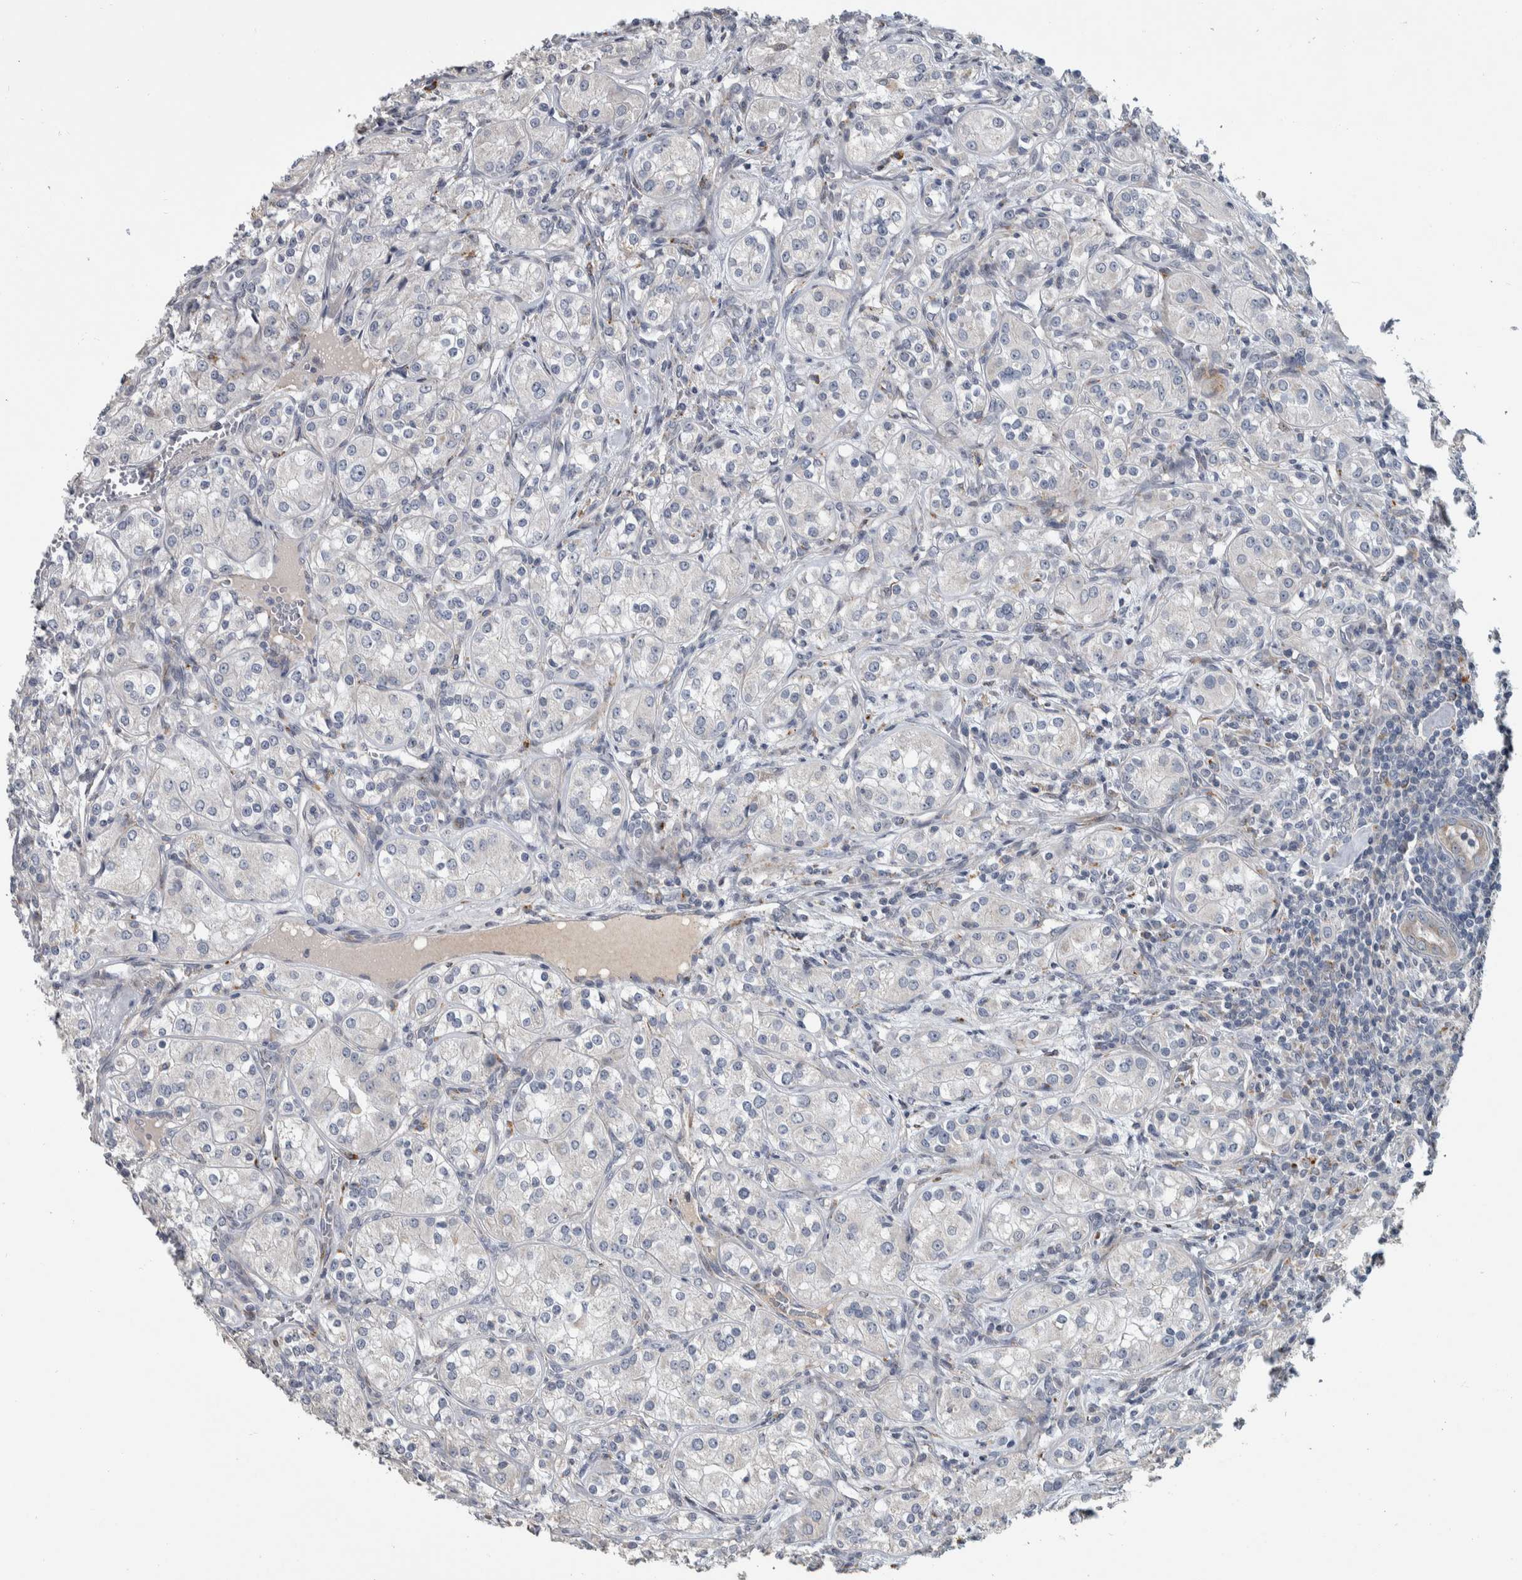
{"staining": {"intensity": "negative", "quantity": "none", "location": "none"}, "tissue": "renal cancer", "cell_type": "Tumor cells", "image_type": "cancer", "snomed": [{"axis": "morphology", "description": "Adenocarcinoma, NOS"}, {"axis": "topography", "description": "Kidney"}], "caption": "Micrograph shows no protein staining in tumor cells of renal cancer (adenocarcinoma) tissue. (DAB (3,3'-diaminobenzidine) IHC with hematoxylin counter stain).", "gene": "FAM83G", "patient": {"sex": "male", "age": 77}}